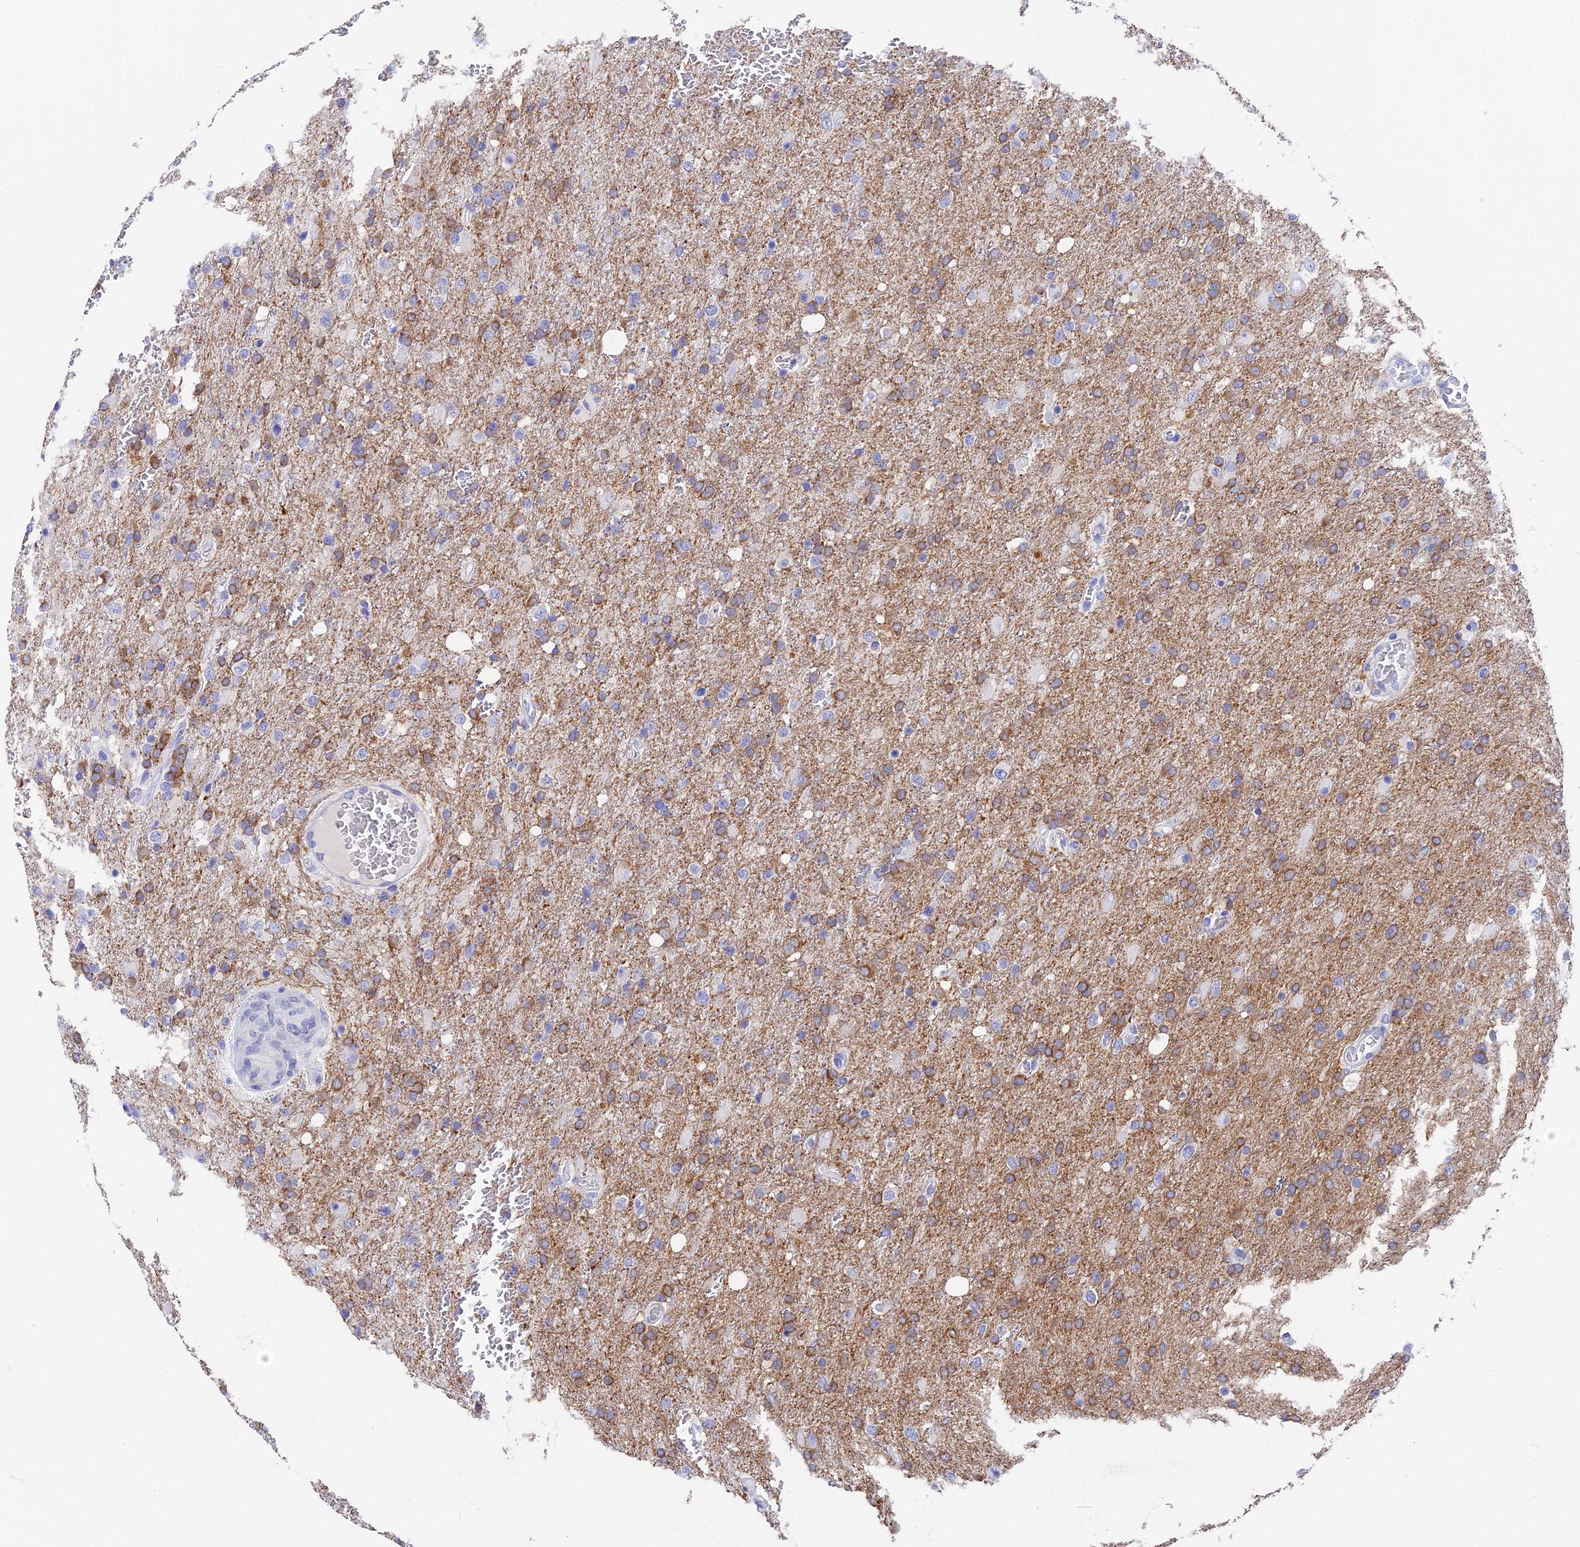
{"staining": {"intensity": "strong", "quantity": "<25%", "location": "cytoplasmic/membranous"}, "tissue": "glioma", "cell_type": "Tumor cells", "image_type": "cancer", "snomed": [{"axis": "morphology", "description": "Glioma, malignant, High grade"}, {"axis": "topography", "description": "Brain"}], "caption": "Malignant glioma (high-grade) stained for a protein exhibits strong cytoplasmic/membranous positivity in tumor cells.", "gene": "VPS33B", "patient": {"sex": "female", "age": 74}}